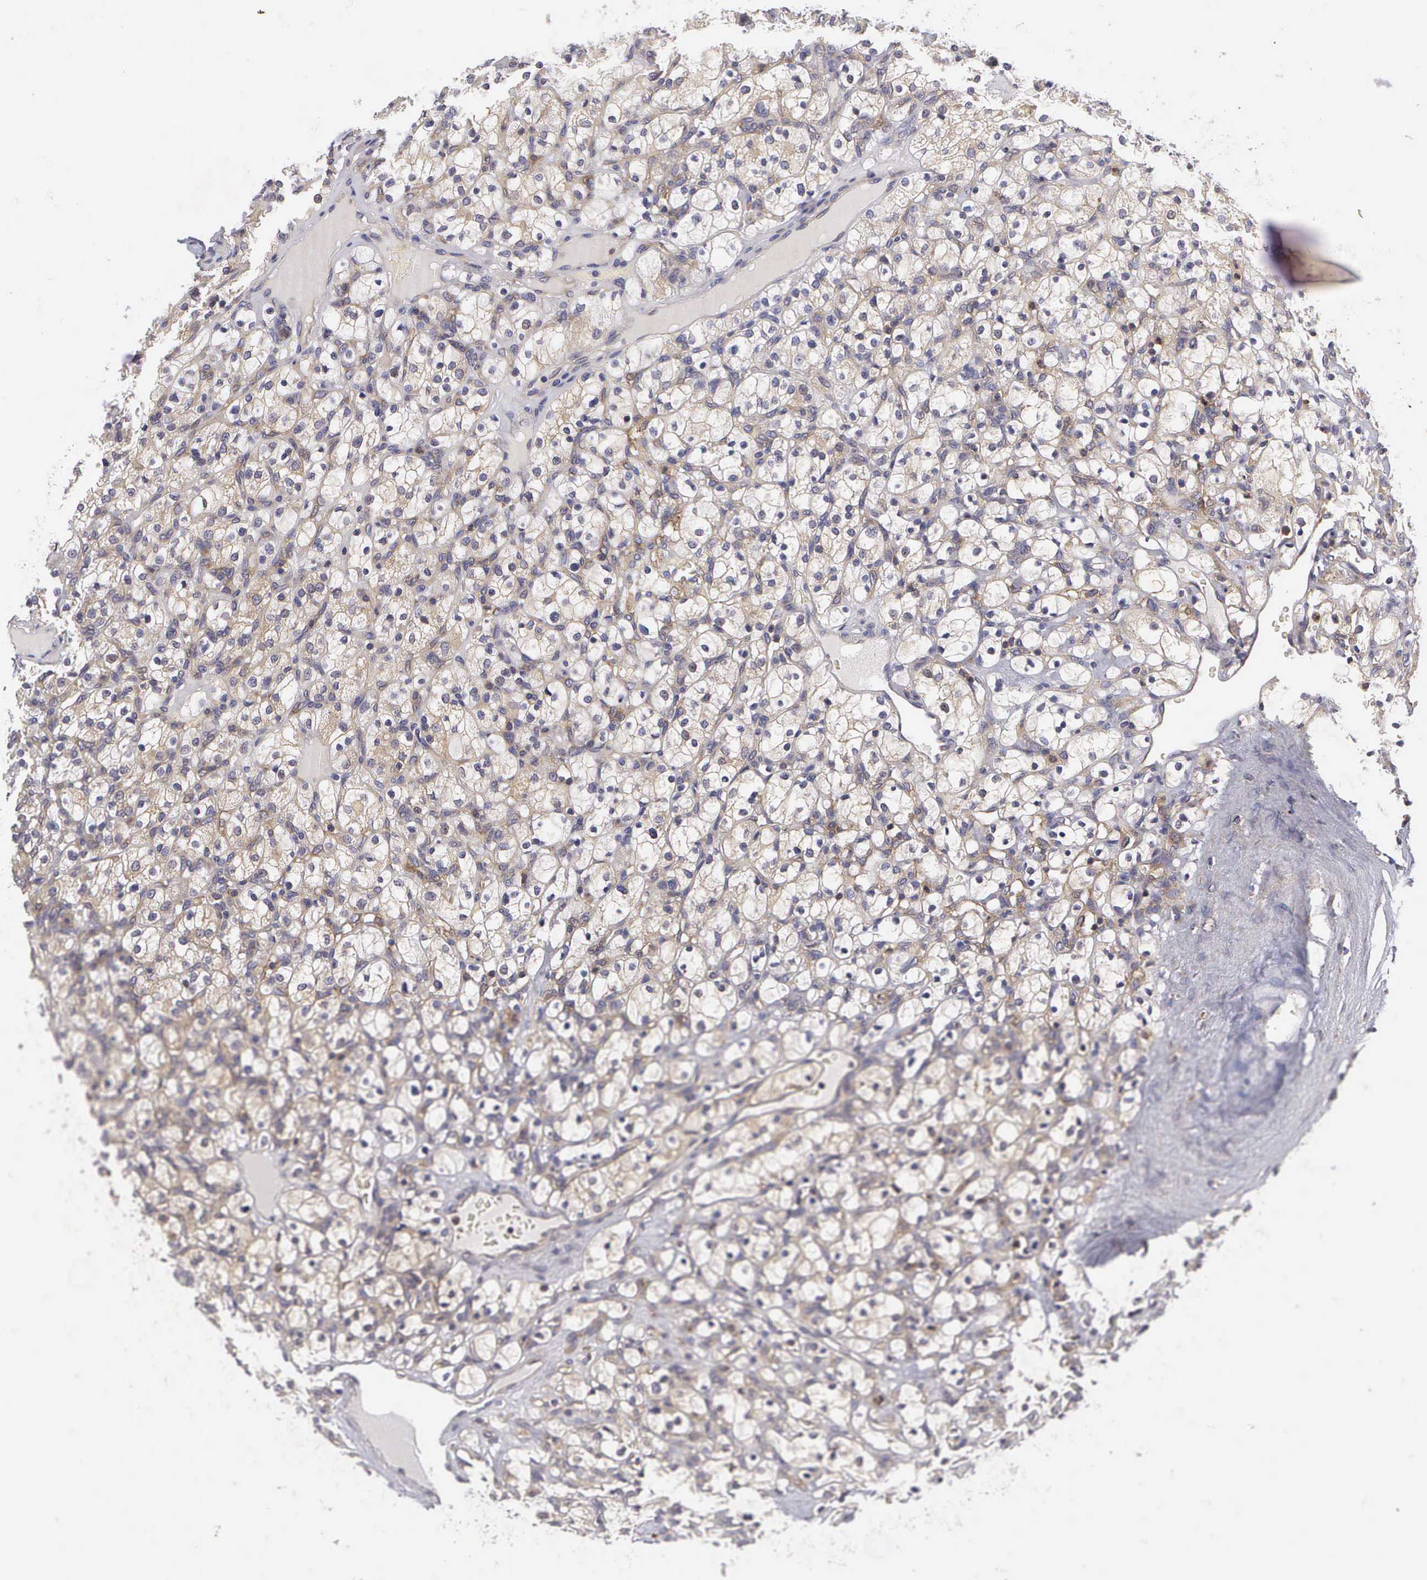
{"staining": {"intensity": "negative", "quantity": "none", "location": "none"}, "tissue": "renal cancer", "cell_type": "Tumor cells", "image_type": "cancer", "snomed": [{"axis": "morphology", "description": "Adenocarcinoma, NOS"}, {"axis": "topography", "description": "Kidney"}], "caption": "IHC of human adenocarcinoma (renal) exhibits no expression in tumor cells.", "gene": "GRIPAP1", "patient": {"sex": "female", "age": 83}}